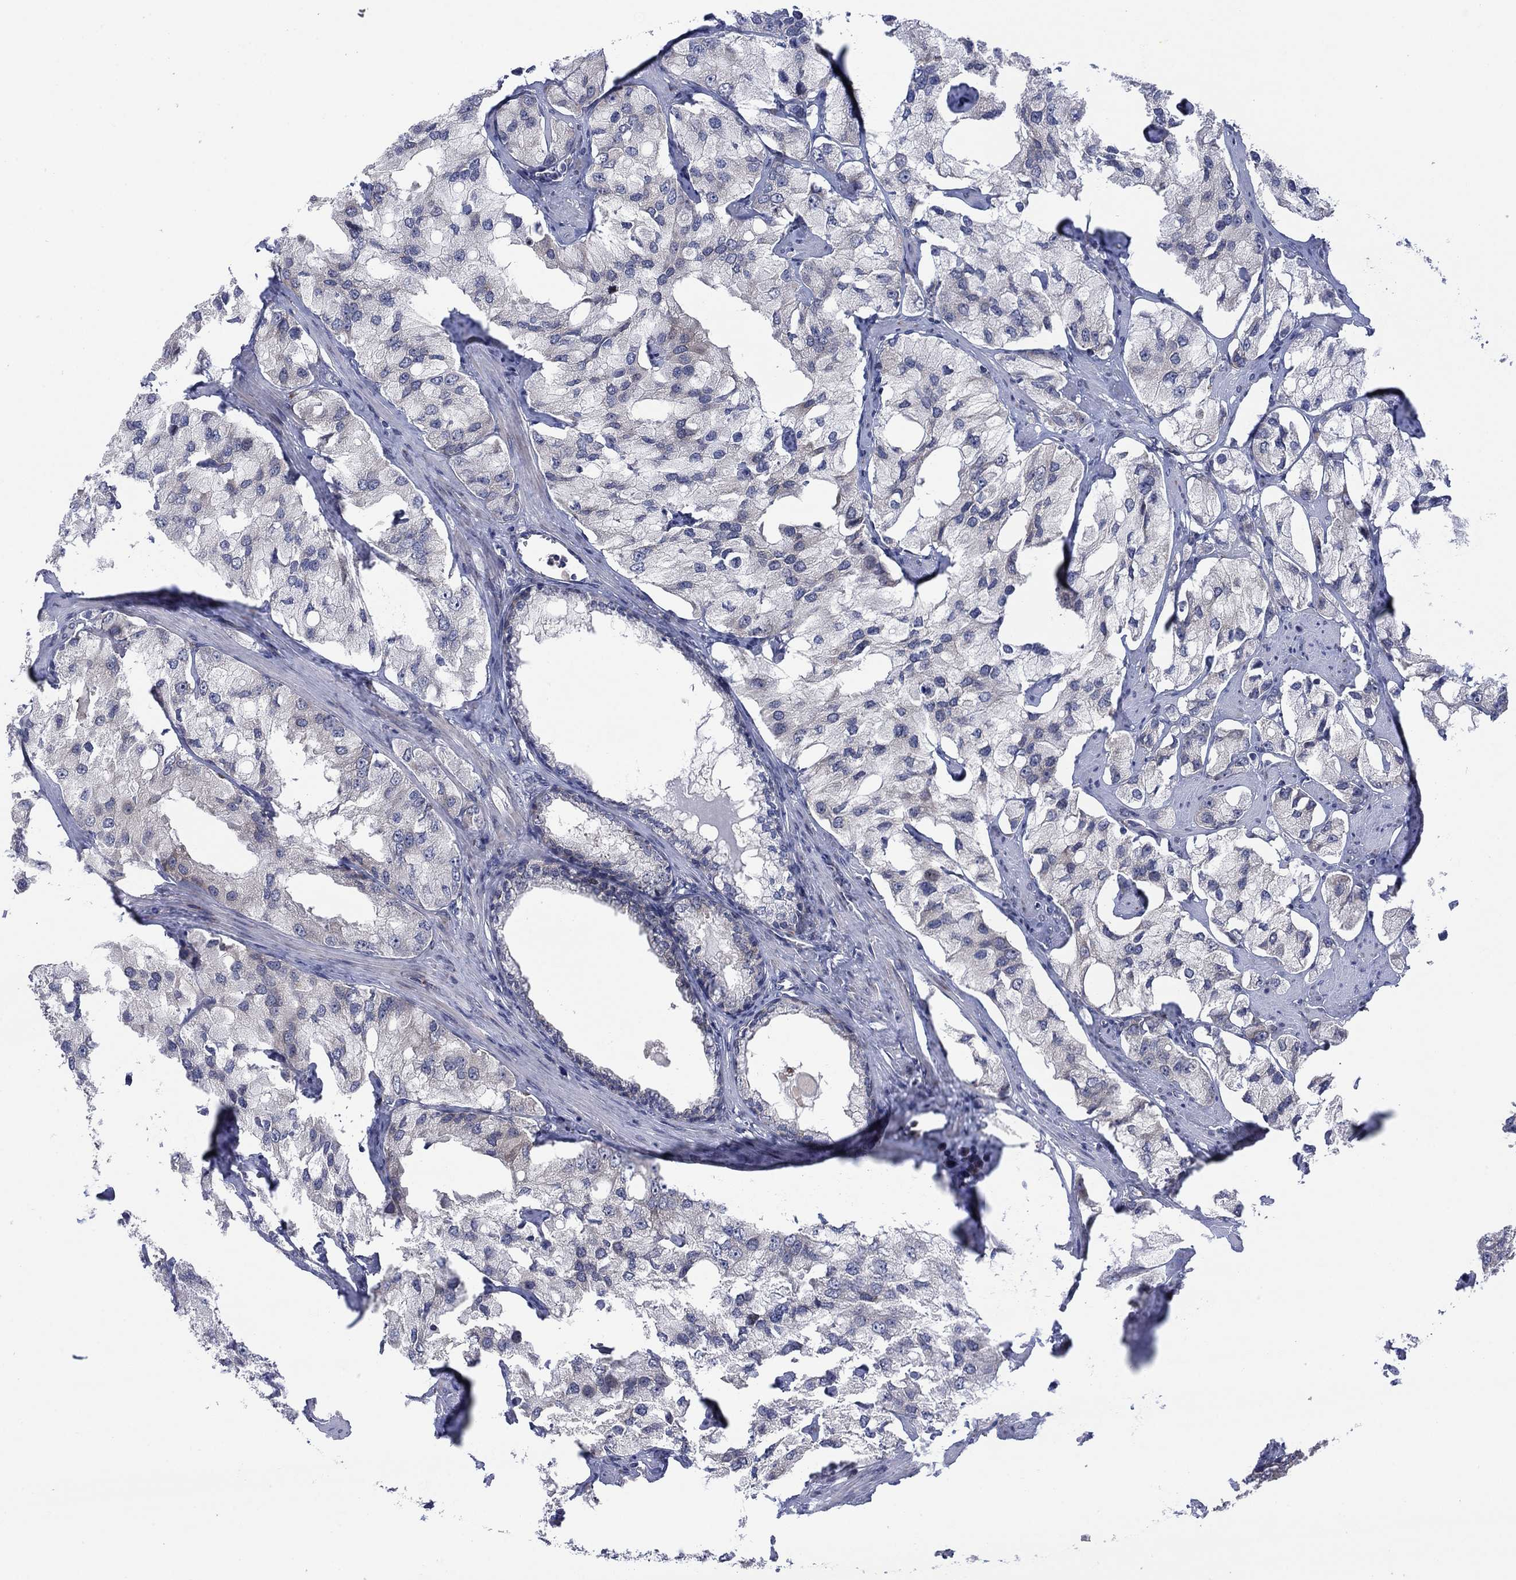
{"staining": {"intensity": "negative", "quantity": "none", "location": "none"}, "tissue": "prostate cancer", "cell_type": "Tumor cells", "image_type": "cancer", "snomed": [{"axis": "morphology", "description": "Adenocarcinoma, NOS"}, {"axis": "topography", "description": "Prostate and seminal vesicle, NOS"}, {"axis": "topography", "description": "Prostate"}], "caption": "Immunohistochemistry (IHC) micrograph of neoplastic tissue: human prostate cancer (adenocarcinoma) stained with DAB (3,3'-diaminobenzidine) shows no significant protein positivity in tumor cells.", "gene": "TTC21B", "patient": {"sex": "male", "age": 64}}